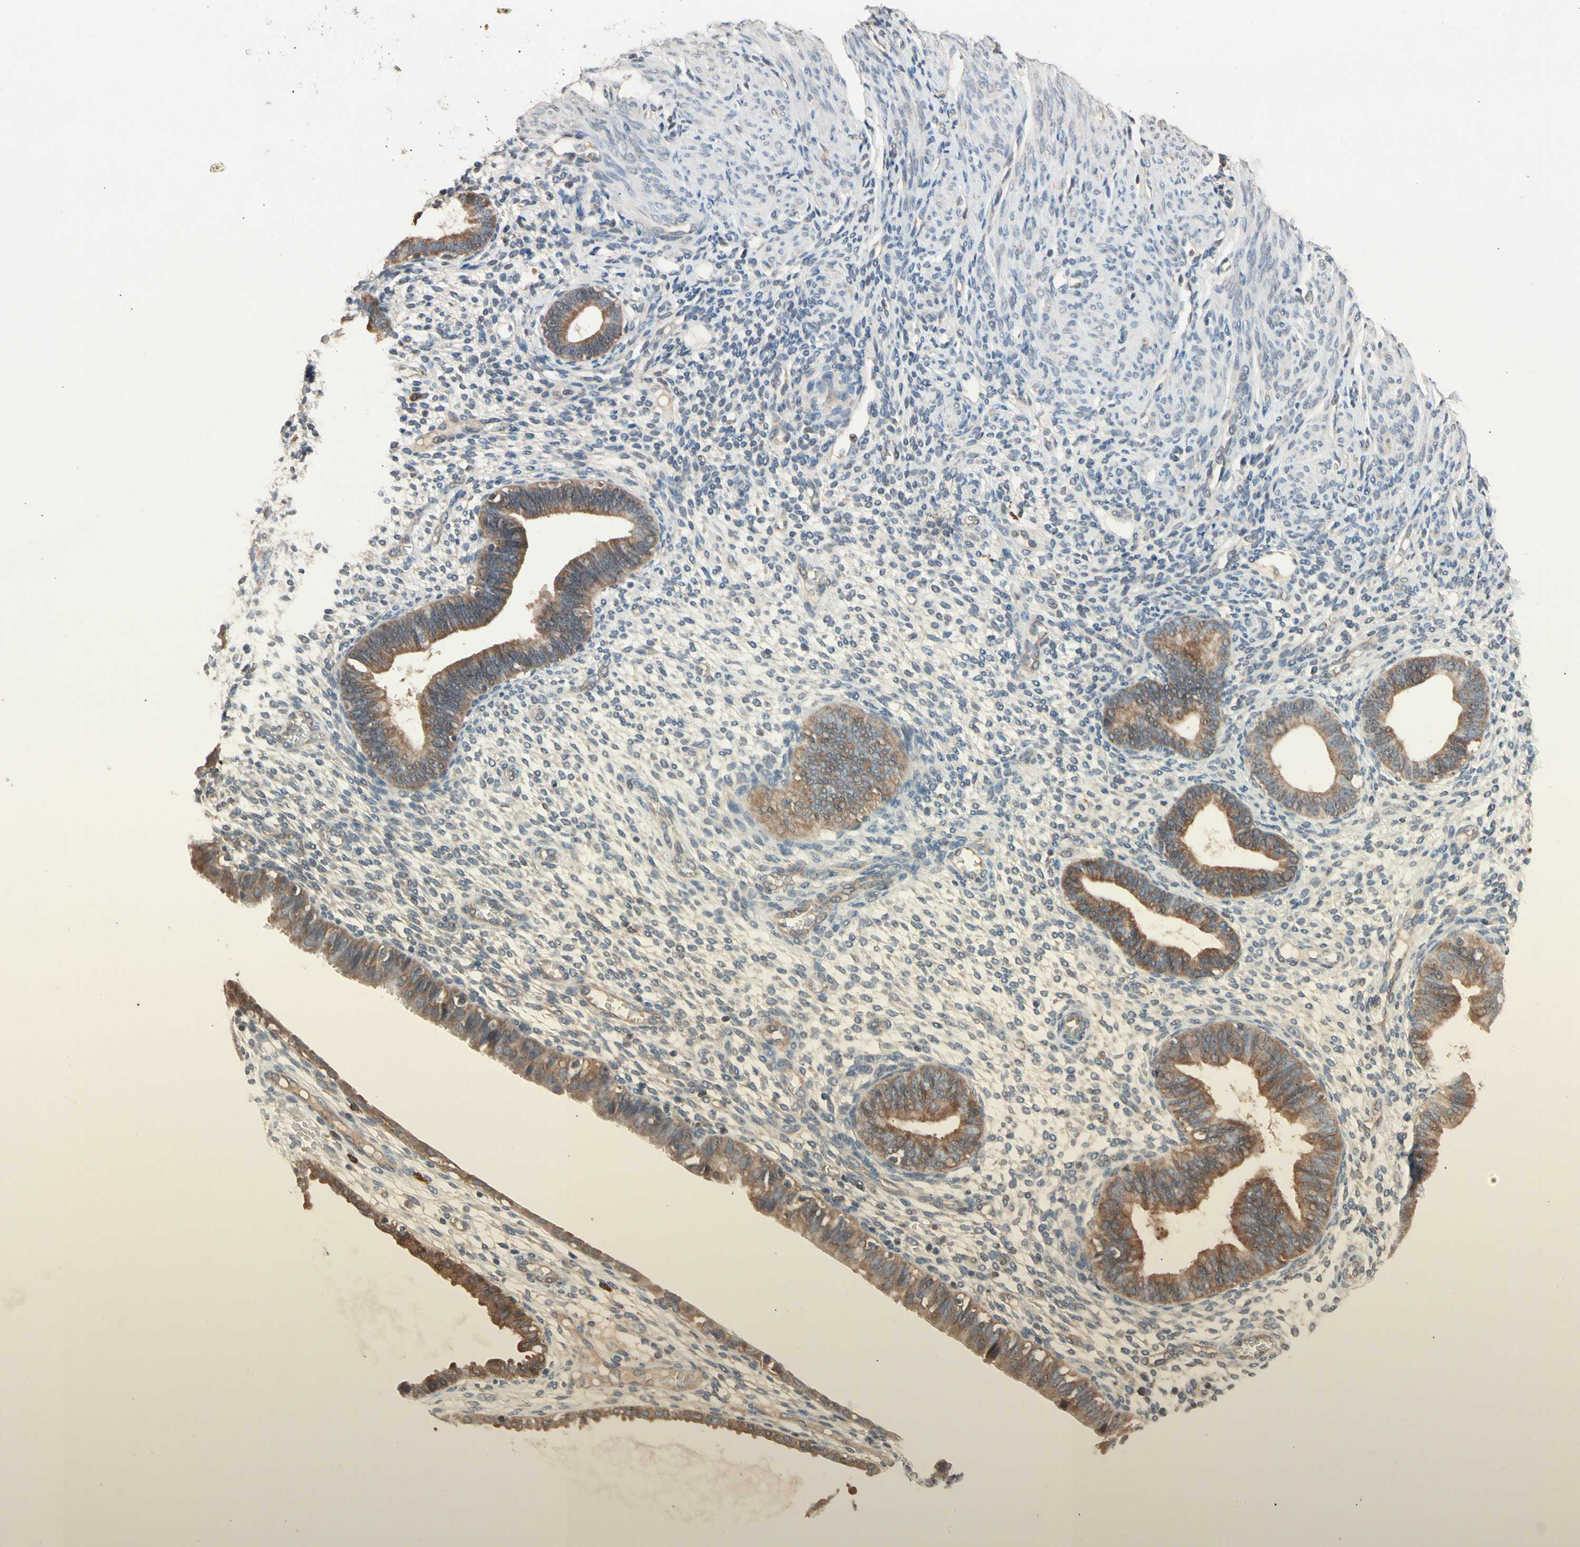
{"staining": {"intensity": "weak", "quantity": ">75%", "location": "cytoplasmic/membranous"}, "tissue": "endometrium", "cell_type": "Cells in endometrial stroma", "image_type": "normal", "snomed": [{"axis": "morphology", "description": "Normal tissue, NOS"}, {"axis": "topography", "description": "Endometrium"}], "caption": "A micrograph of endometrium stained for a protein demonstrates weak cytoplasmic/membranous brown staining in cells in endometrial stroma.", "gene": "PRDX4", "patient": {"sex": "female", "age": 61}}